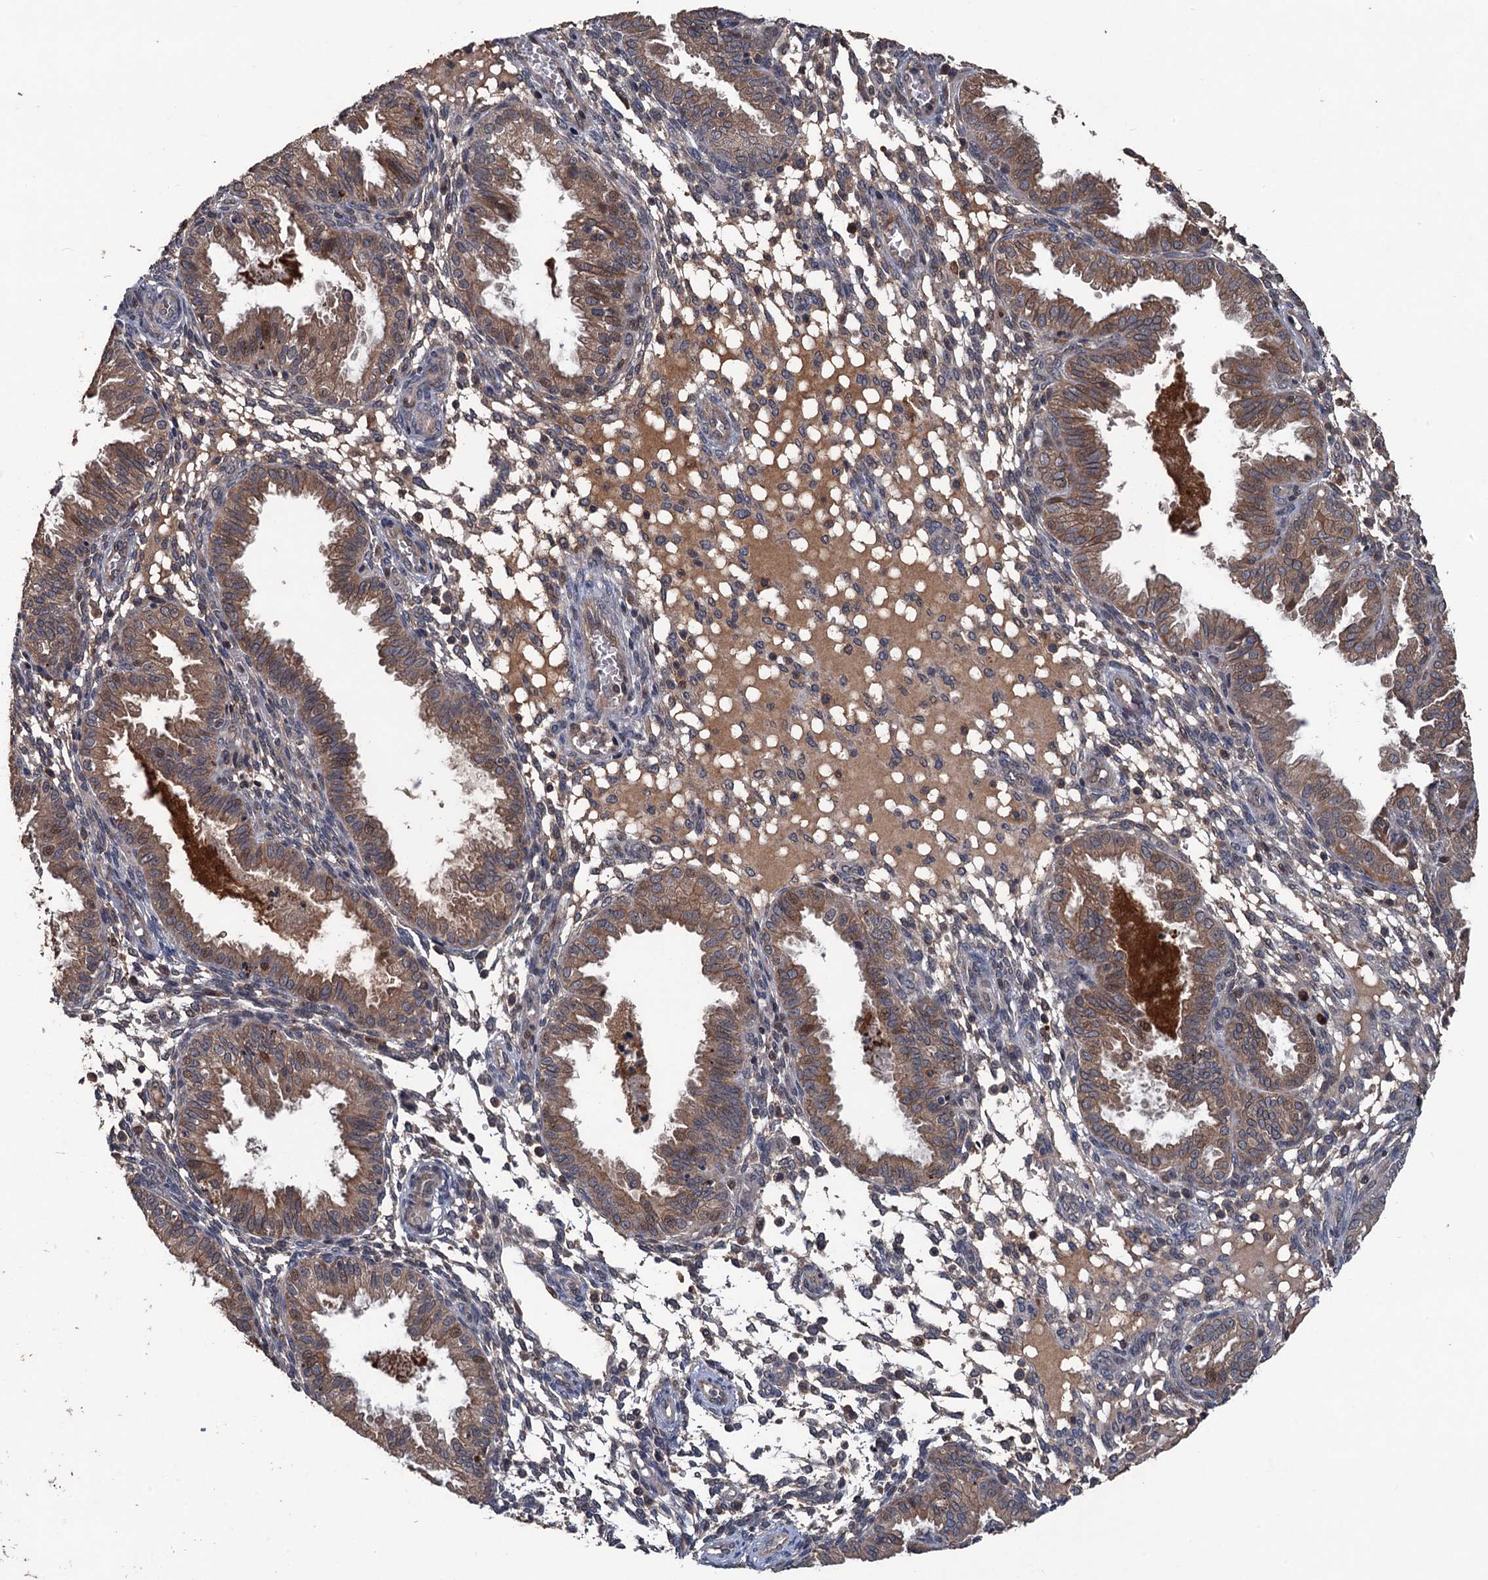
{"staining": {"intensity": "moderate", "quantity": "<25%", "location": "cytoplasmic/membranous"}, "tissue": "endometrium", "cell_type": "Cells in endometrial stroma", "image_type": "normal", "snomed": [{"axis": "morphology", "description": "Normal tissue, NOS"}, {"axis": "topography", "description": "Endometrium"}], "caption": "About <25% of cells in endometrial stroma in benign human endometrium display moderate cytoplasmic/membranous protein staining as visualized by brown immunohistochemical staining.", "gene": "ZNF438", "patient": {"sex": "female", "age": 33}}